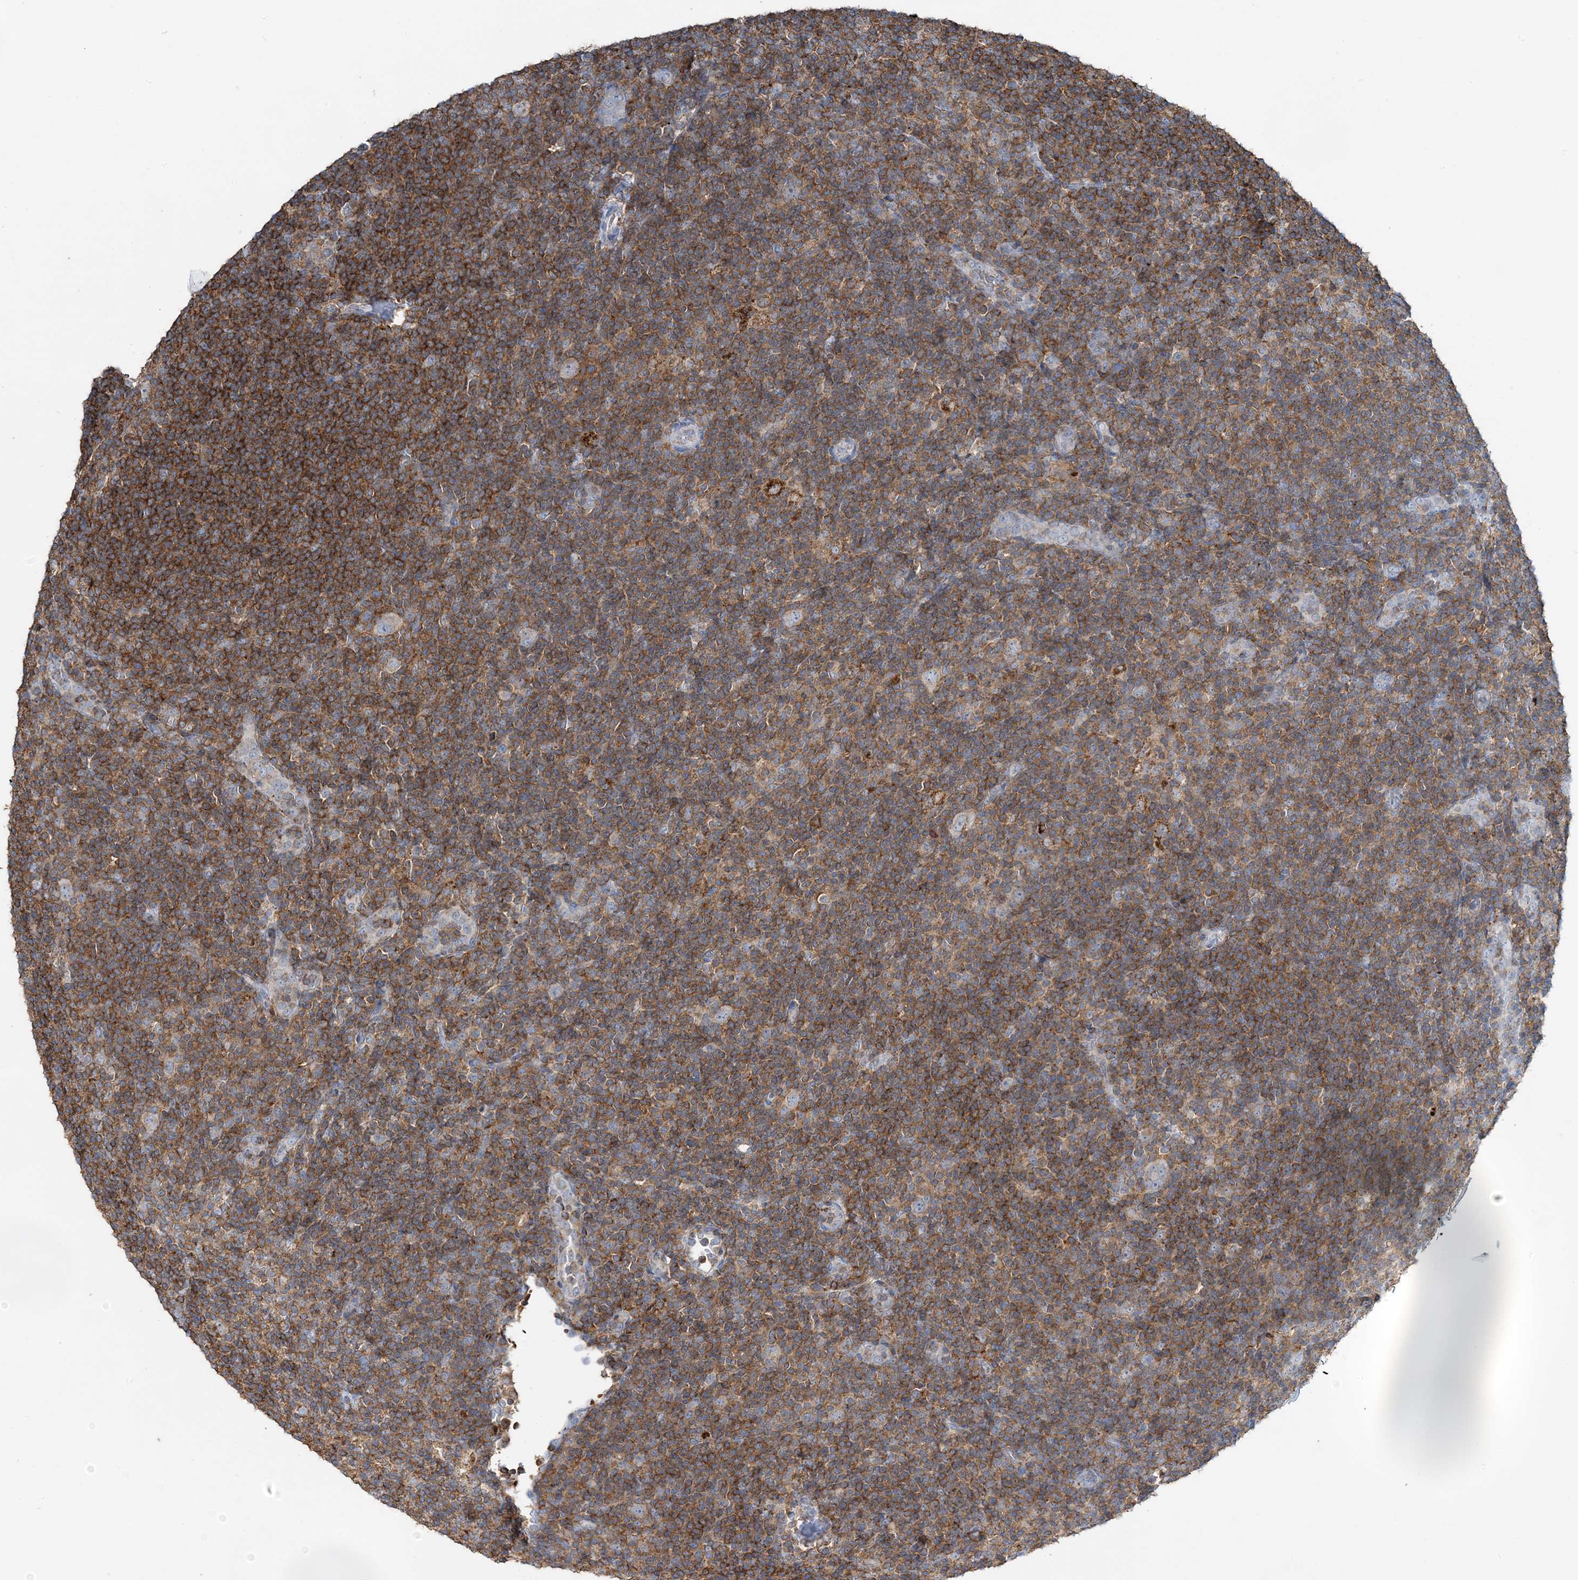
{"staining": {"intensity": "negative", "quantity": "none", "location": "none"}, "tissue": "lymphoma", "cell_type": "Tumor cells", "image_type": "cancer", "snomed": [{"axis": "morphology", "description": "Hodgkin's disease, NOS"}, {"axis": "topography", "description": "Lymph node"}], "caption": "Human Hodgkin's disease stained for a protein using IHC exhibits no expression in tumor cells.", "gene": "TMLHE", "patient": {"sex": "female", "age": 57}}